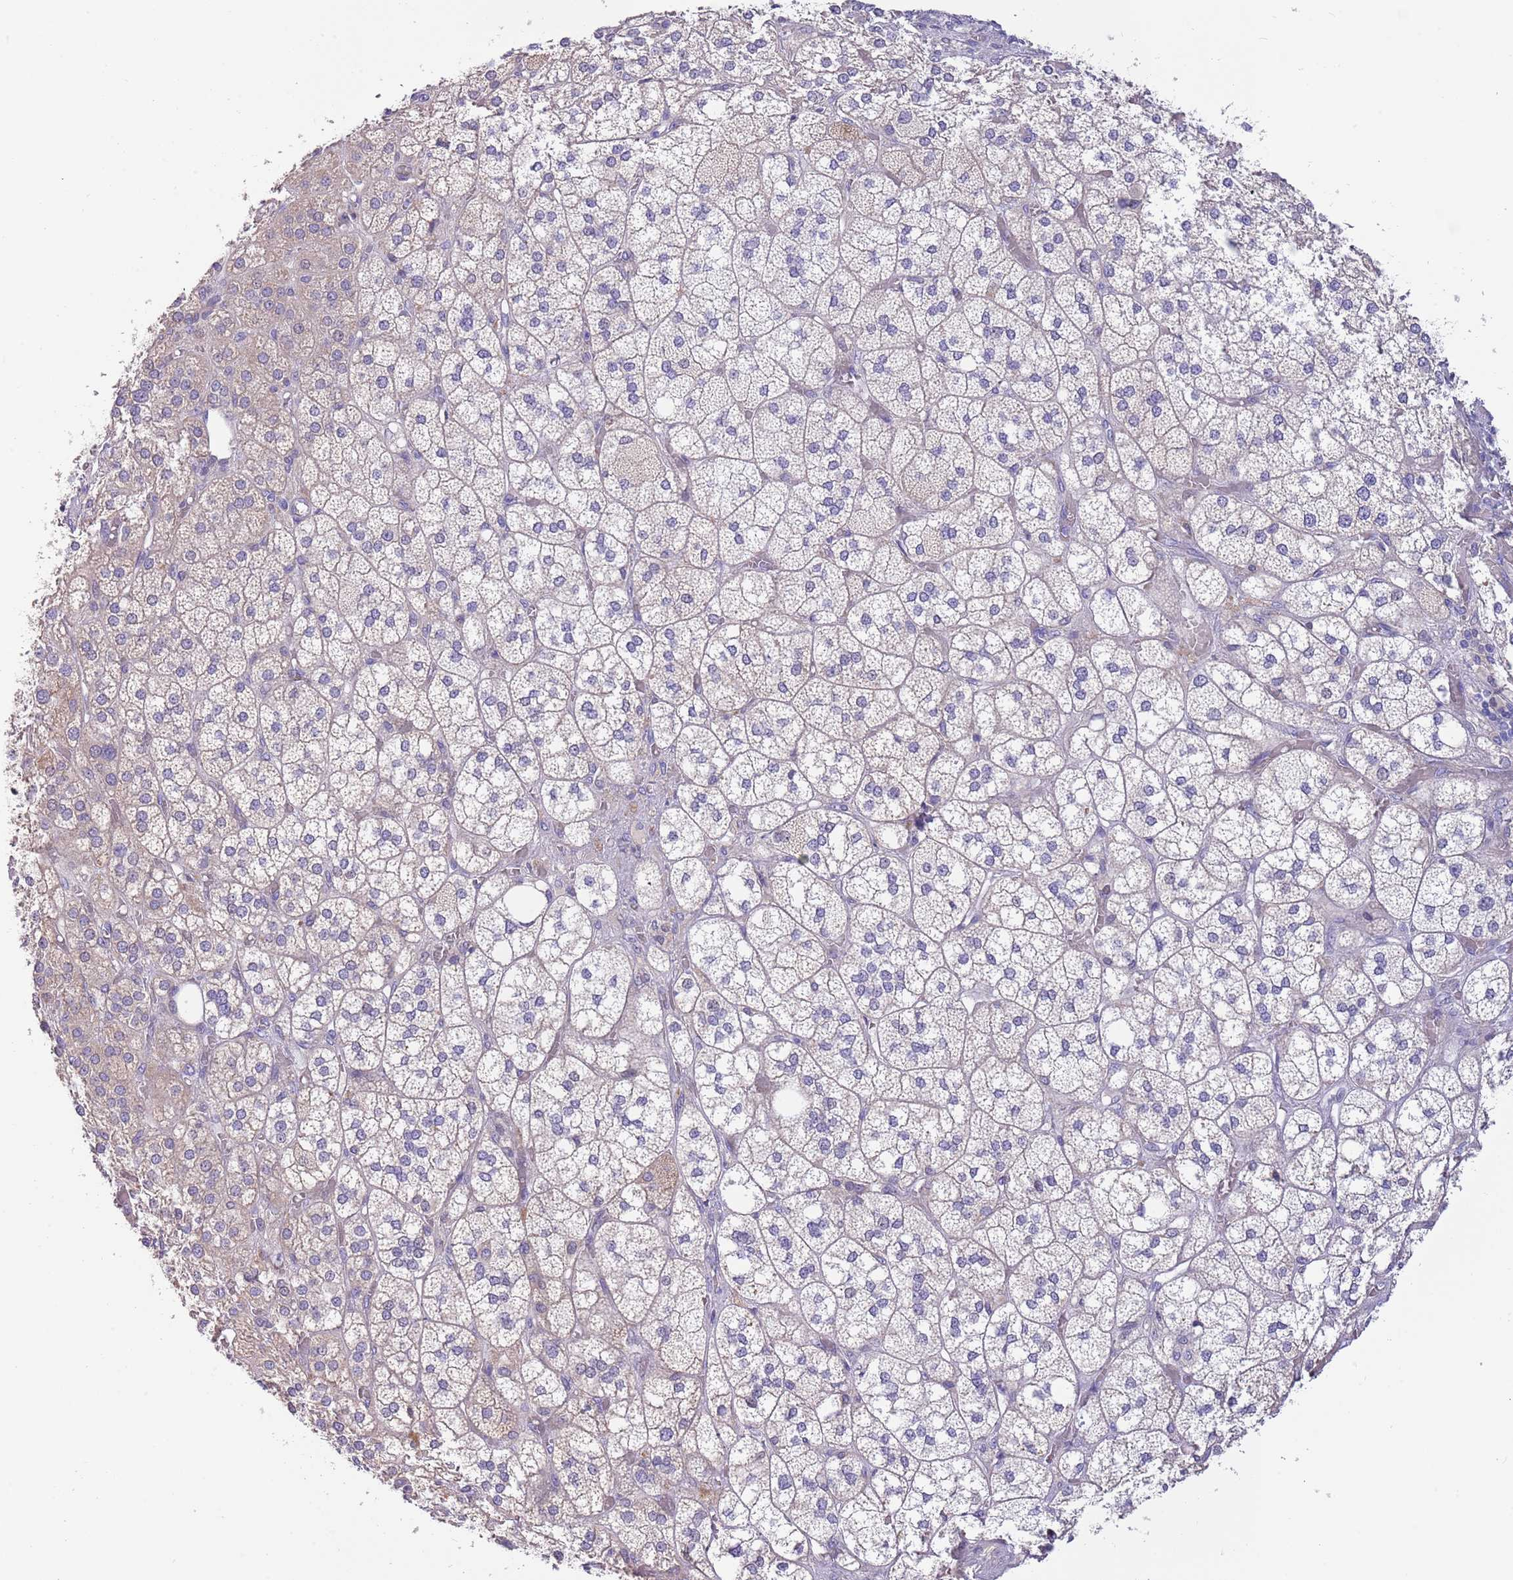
{"staining": {"intensity": "weak", "quantity": "<25%", "location": "cytoplasmic/membranous"}, "tissue": "adrenal gland", "cell_type": "Glandular cells", "image_type": "normal", "snomed": [{"axis": "morphology", "description": "Normal tissue, NOS"}, {"axis": "topography", "description": "Adrenal gland"}], "caption": "Immunohistochemistry (IHC) of benign human adrenal gland reveals no staining in glandular cells. (DAB IHC visualized using brightfield microscopy, high magnification).", "gene": "CABYR", "patient": {"sex": "male", "age": 61}}